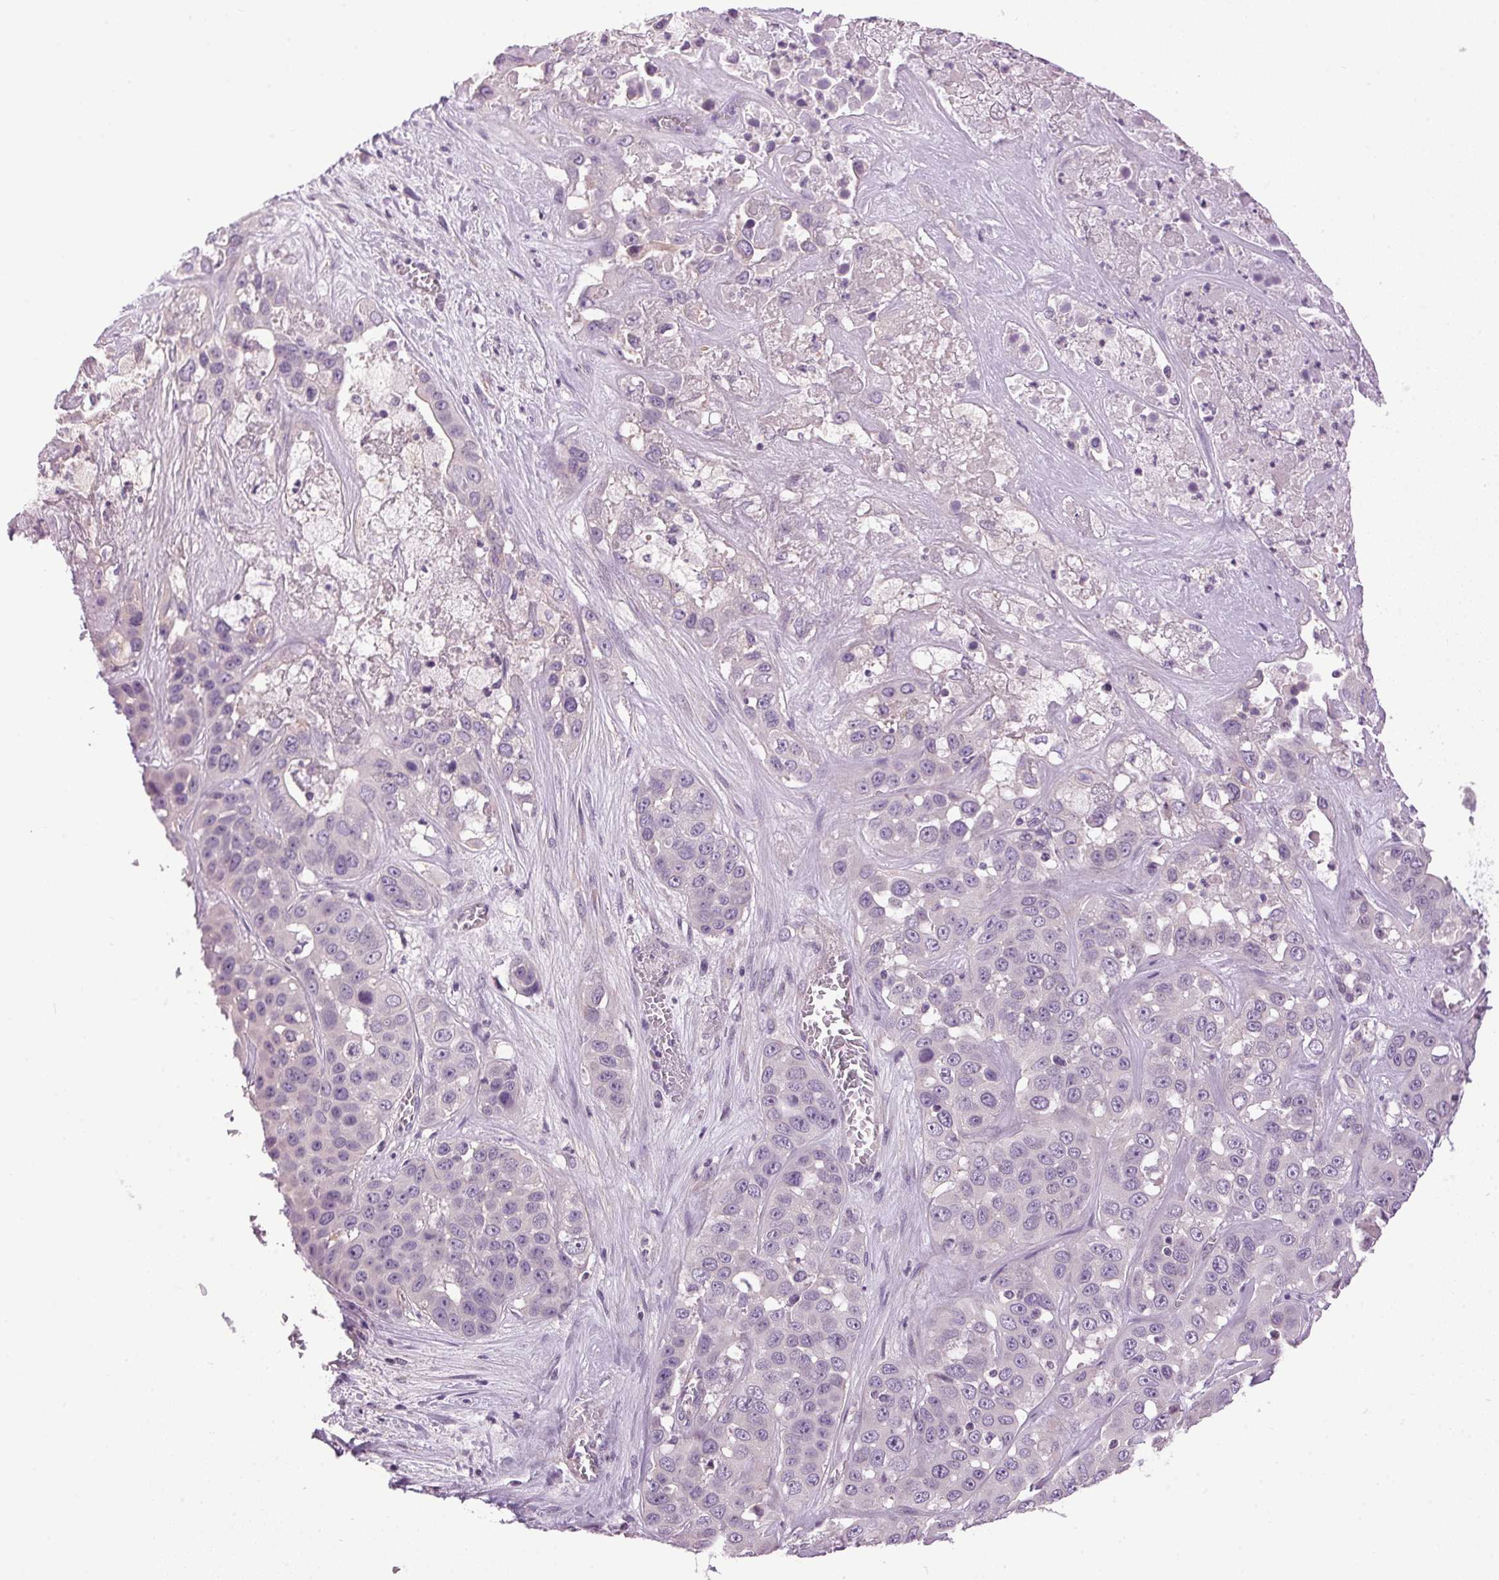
{"staining": {"intensity": "negative", "quantity": "none", "location": "none"}, "tissue": "liver cancer", "cell_type": "Tumor cells", "image_type": "cancer", "snomed": [{"axis": "morphology", "description": "Cholangiocarcinoma"}, {"axis": "topography", "description": "Liver"}], "caption": "A high-resolution histopathology image shows immunohistochemistry (IHC) staining of liver cancer, which displays no significant positivity in tumor cells. (Brightfield microscopy of DAB immunohistochemistry (IHC) at high magnification).", "gene": "GOLPH3", "patient": {"sex": "female", "age": 52}}